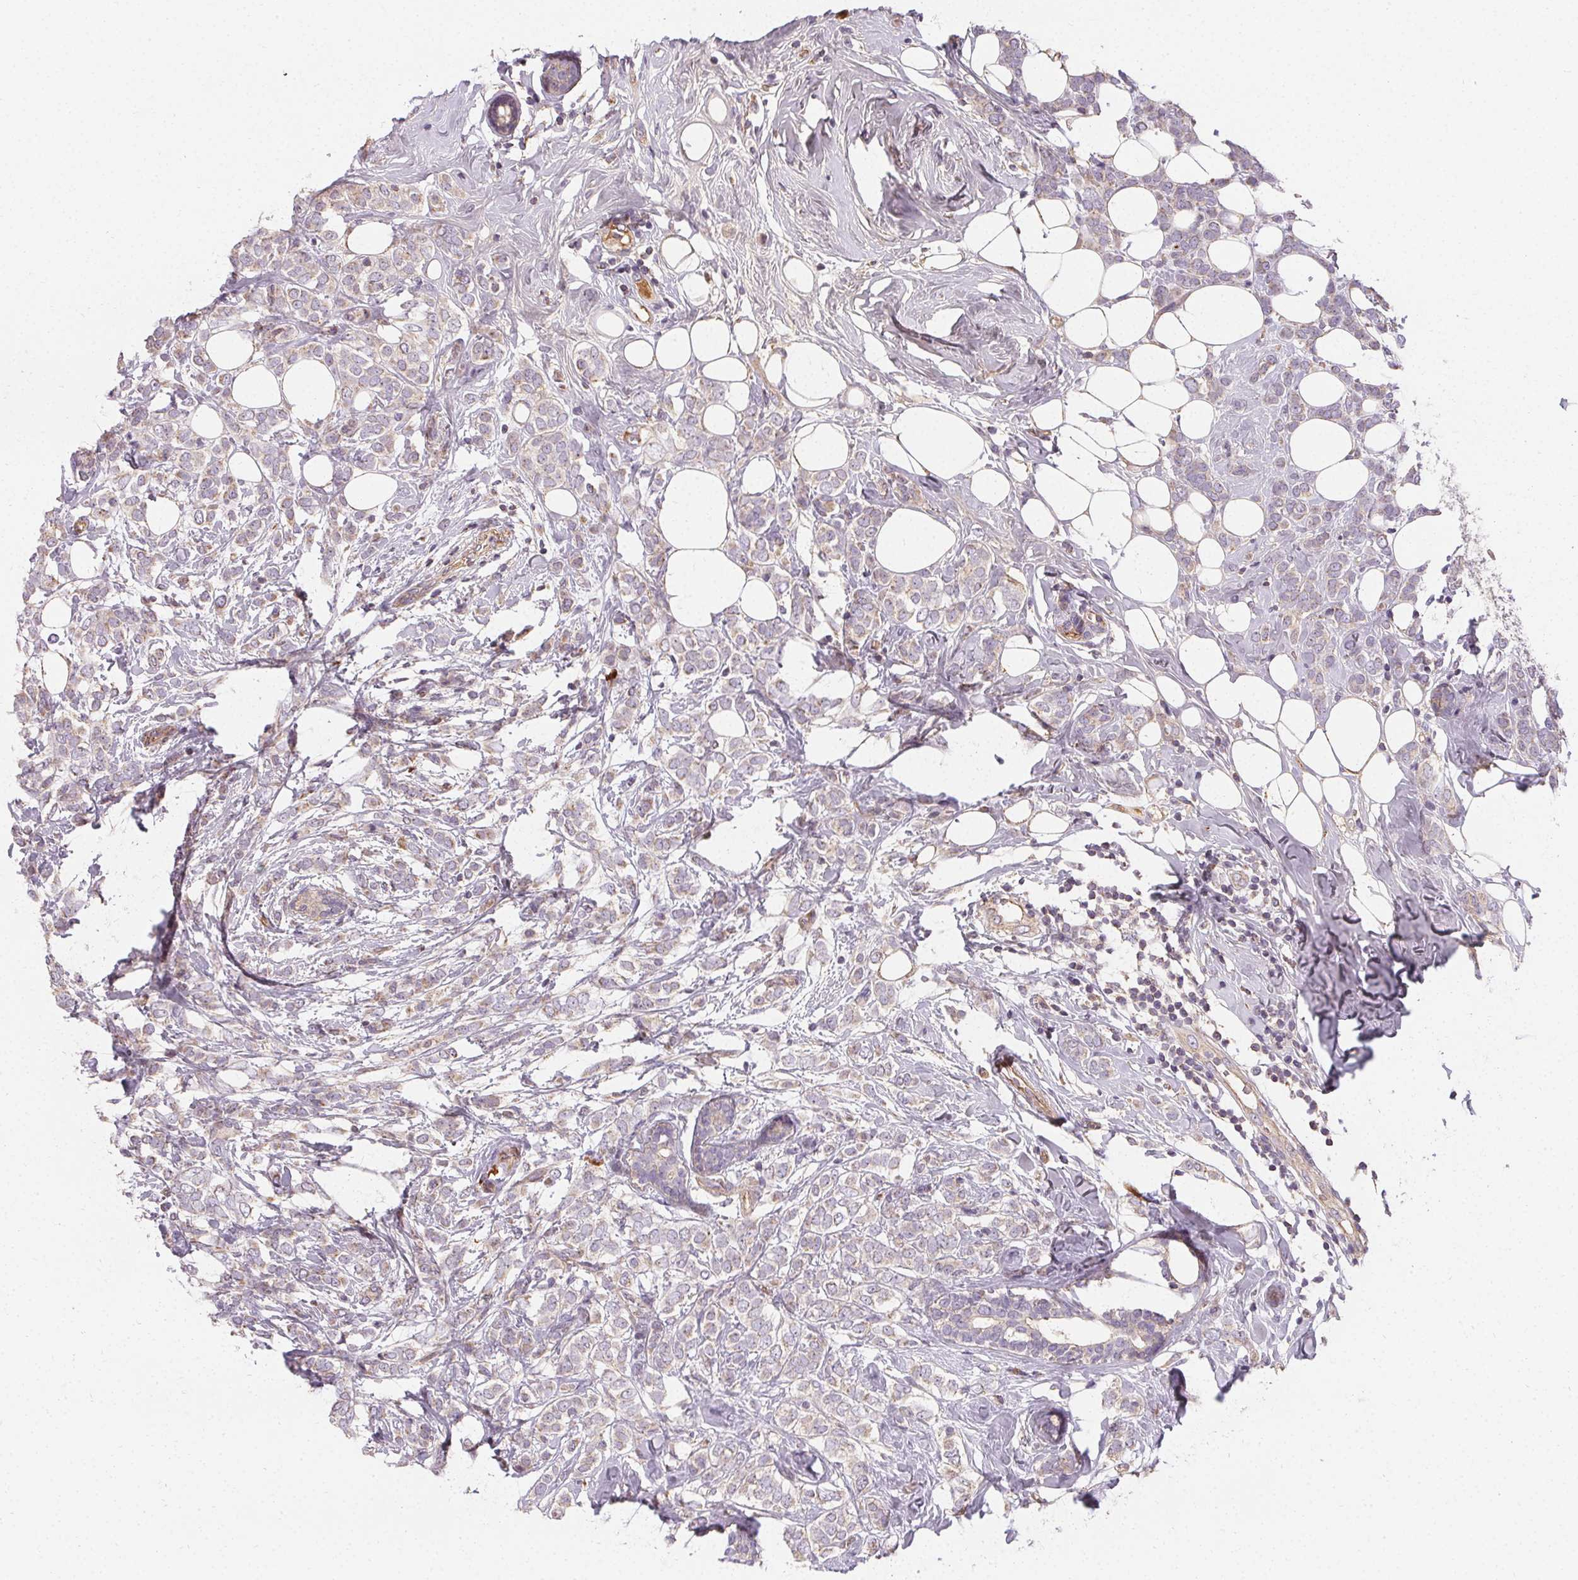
{"staining": {"intensity": "negative", "quantity": "none", "location": "none"}, "tissue": "breast cancer", "cell_type": "Tumor cells", "image_type": "cancer", "snomed": [{"axis": "morphology", "description": "Lobular carcinoma"}, {"axis": "topography", "description": "Breast"}], "caption": "IHC photomicrograph of neoplastic tissue: human lobular carcinoma (breast) stained with DAB exhibits no significant protein expression in tumor cells.", "gene": "APLP1", "patient": {"sex": "female", "age": 49}}